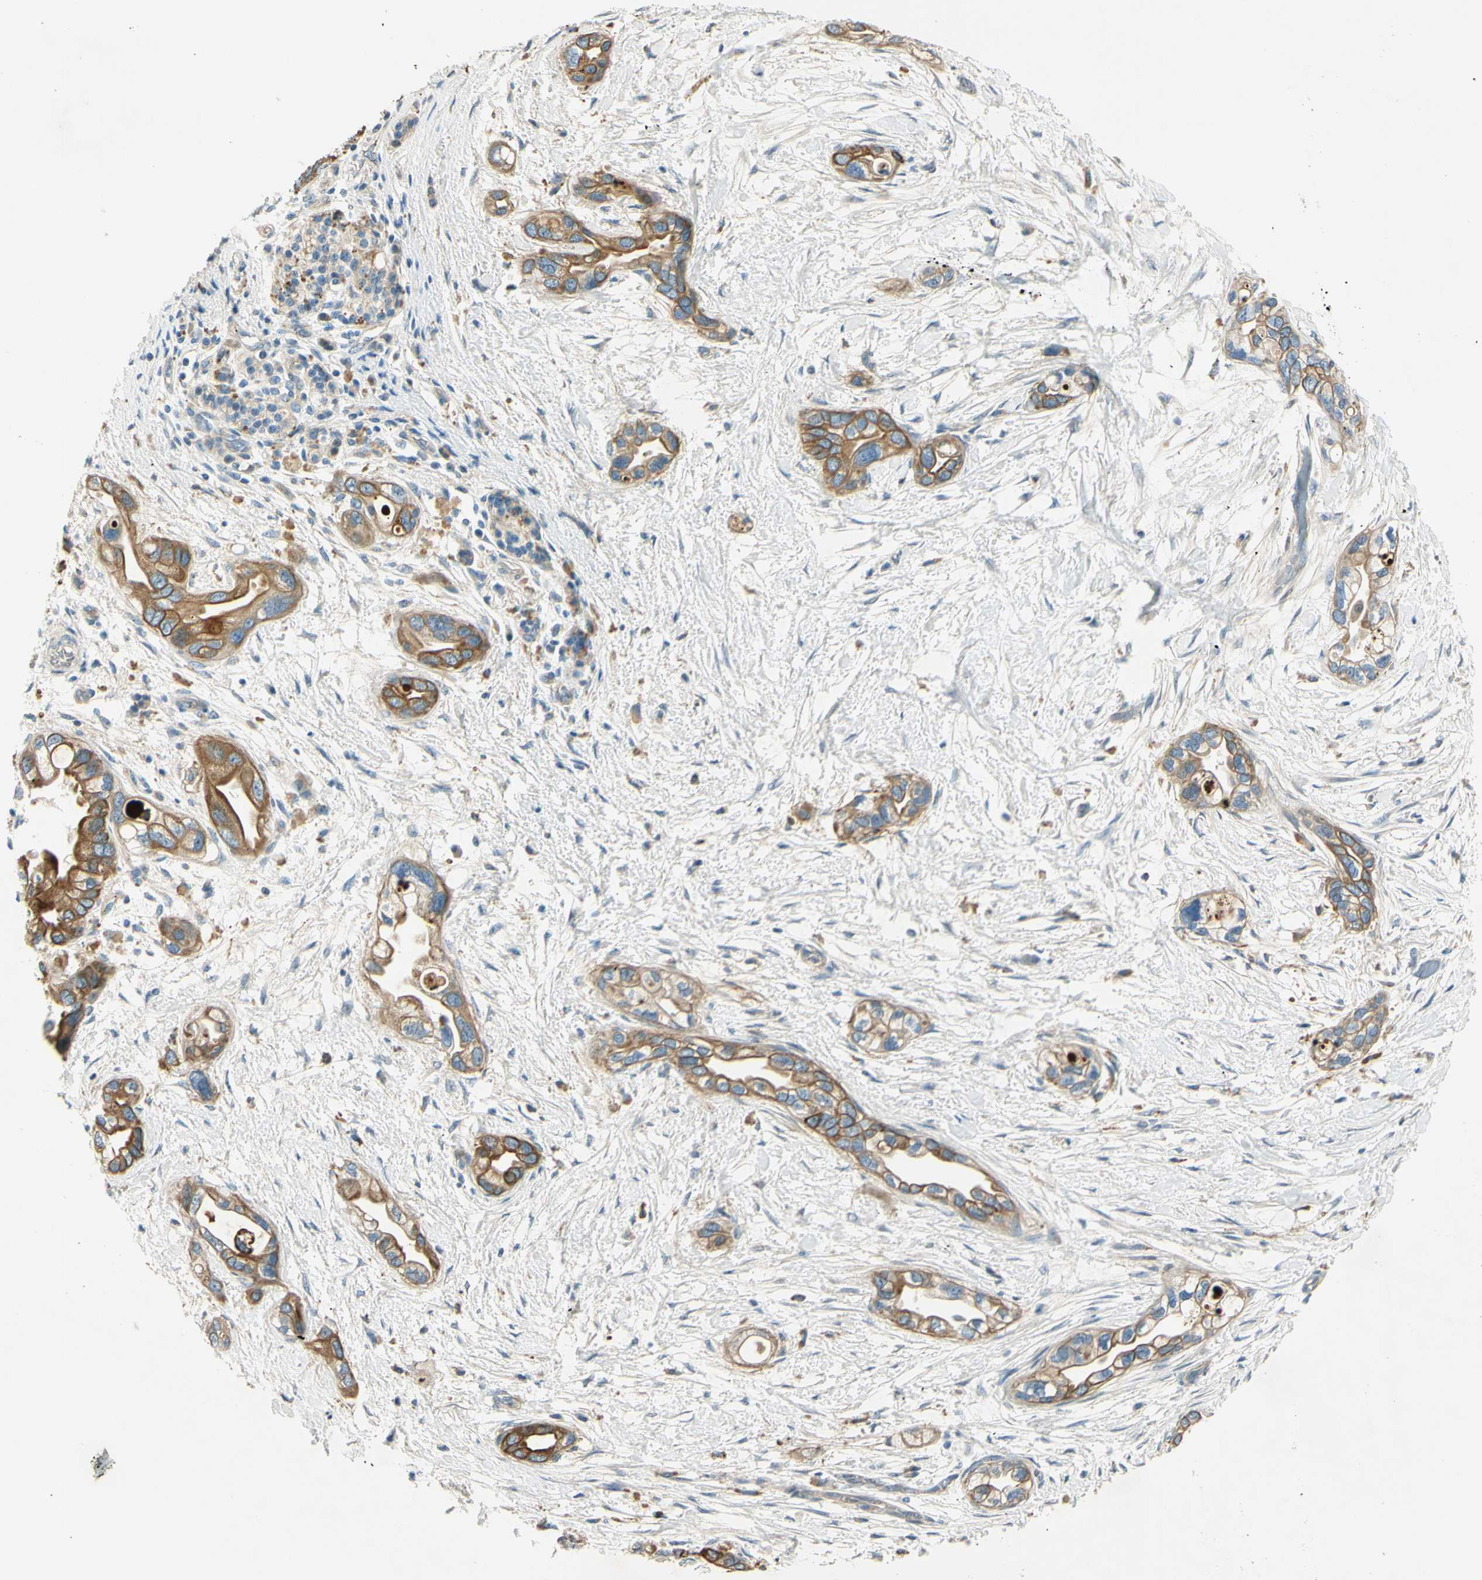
{"staining": {"intensity": "moderate", "quantity": ">75%", "location": "cytoplasmic/membranous"}, "tissue": "pancreatic cancer", "cell_type": "Tumor cells", "image_type": "cancer", "snomed": [{"axis": "morphology", "description": "Adenocarcinoma, NOS"}, {"axis": "topography", "description": "Pancreas"}], "caption": "IHC histopathology image of human pancreatic adenocarcinoma stained for a protein (brown), which shows medium levels of moderate cytoplasmic/membranous staining in approximately >75% of tumor cells.", "gene": "LAMA3", "patient": {"sex": "female", "age": 77}}